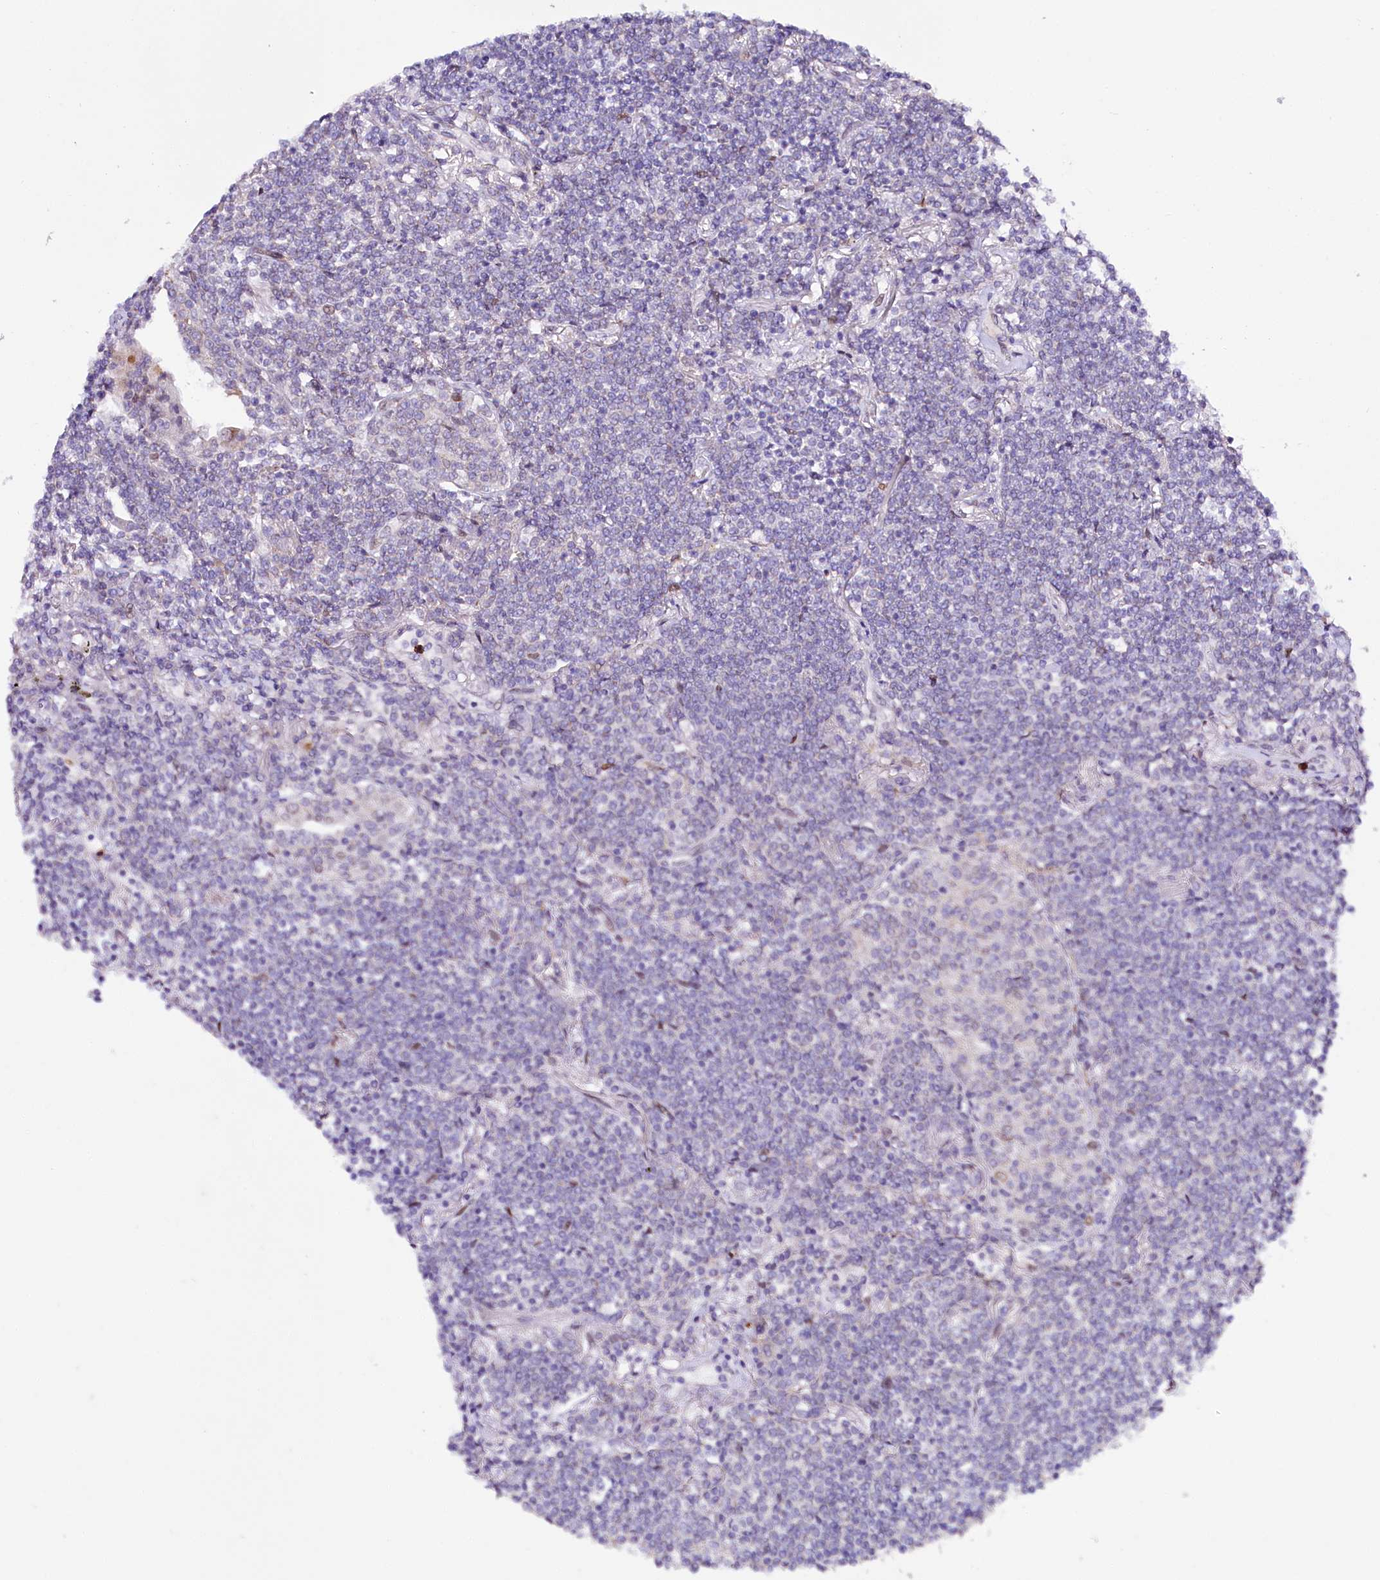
{"staining": {"intensity": "negative", "quantity": "none", "location": "none"}, "tissue": "lymphoma", "cell_type": "Tumor cells", "image_type": "cancer", "snomed": [{"axis": "morphology", "description": "Malignant lymphoma, non-Hodgkin's type, Low grade"}, {"axis": "topography", "description": "Lung"}], "caption": "Immunohistochemistry (IHC) image of human low-grade malignant lymphoma, non-Hodgkin's type stained for a protein (brown), which exhibits no expression in tumor cells.", "gene": "ZNF226", "patient": {"sex": "female", "age": 71}}